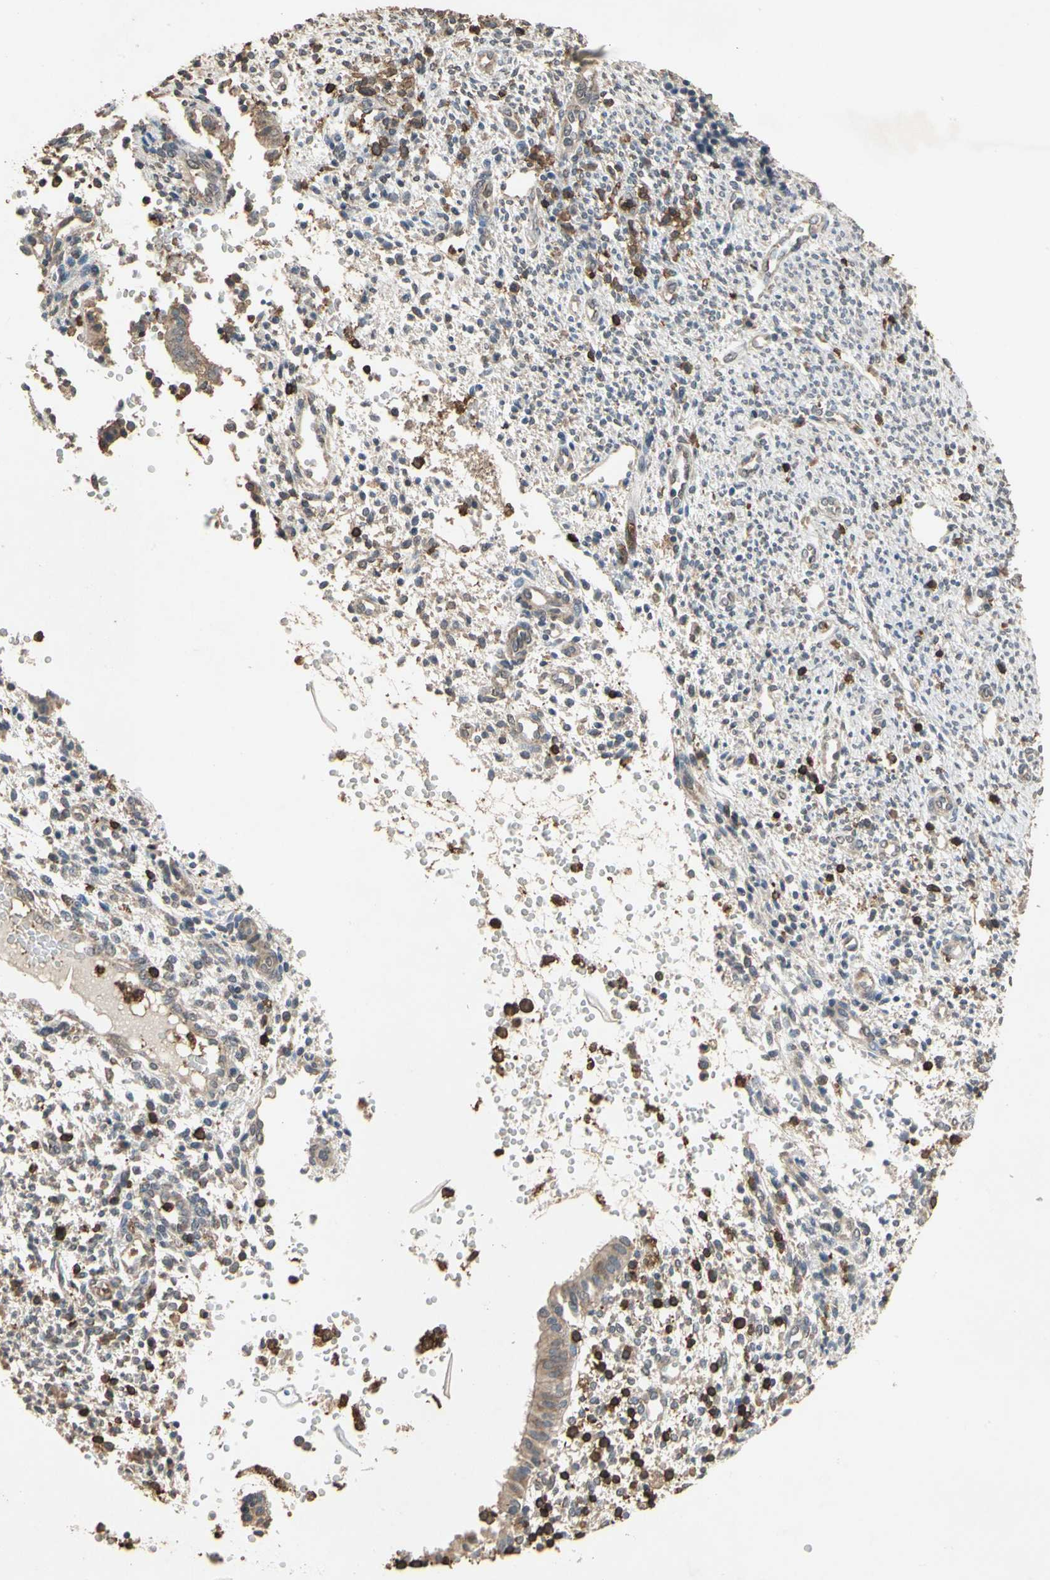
{"staining": {"intensity": "negative", "quantity": "none", "location": "none"}, "tissue": "endometrium", "cell_type": "Cells in endometrial stroma", "image_type": "normal", "snomed": [{"axis": "morphology", "description": "Normal tissue, NOS"}, {"axis": "topography", "description": "Endometrium"}], "caption": "Cells in endometrial stroma show no significant staining in normal endometrium. The staining was performed using DAB (3,3'-diaminobenzidine) to visualize the protein expression in brown, while the nuclei were stained in blue with hematoxylin (Magnification: 20x).", "gene": "MAP3K10", "patient": {"sex": "female", "age": 35}}